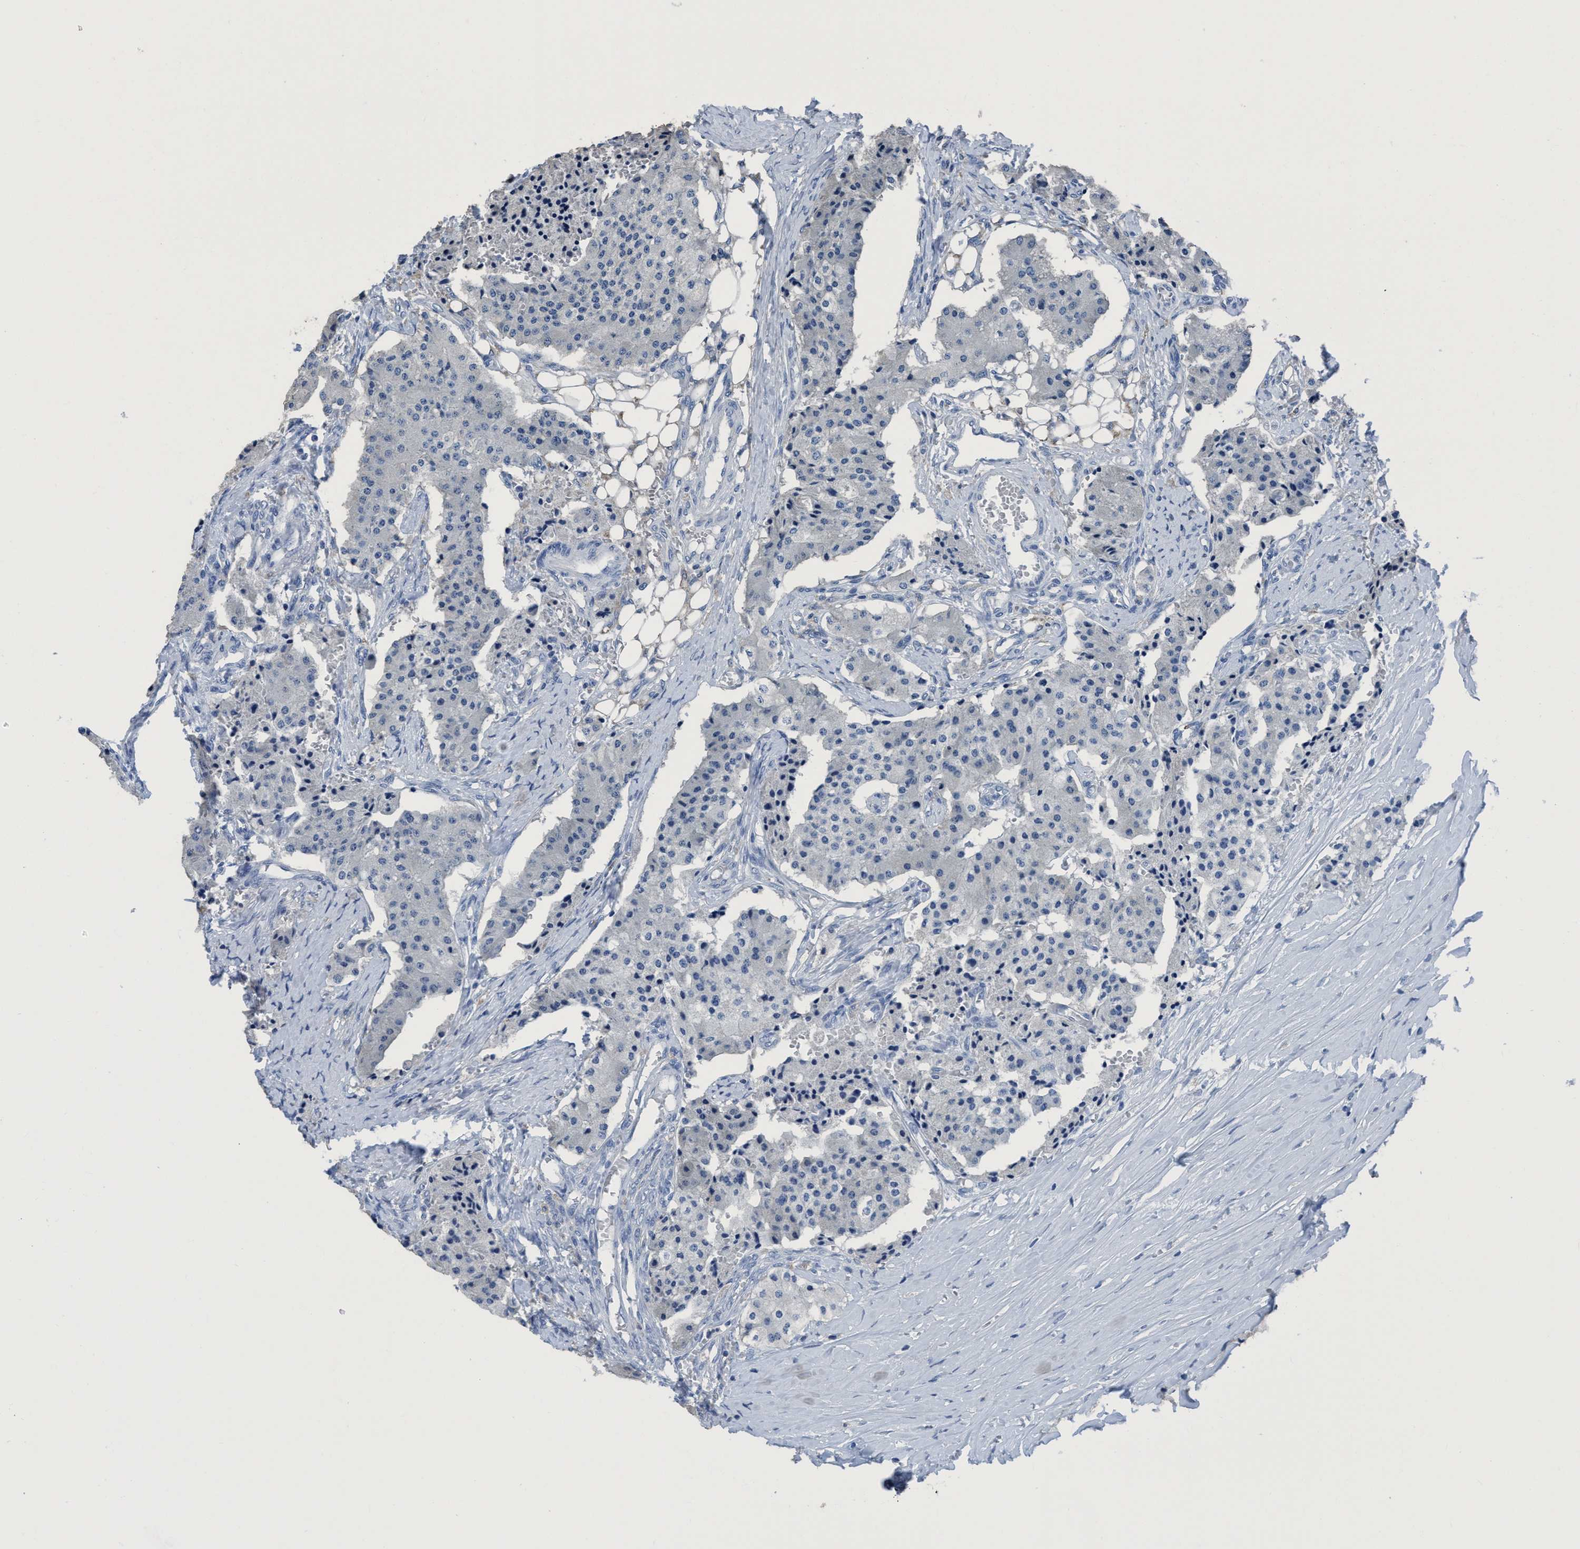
{"staining": {"intensity": "negative", "quantity": "none", "location": "none"}, "tissue": "carcinoid", "cell_type": "Tumor cells", "image_type": "cancer", "snomed": [{"axis": "morphology", "description": "Carcinoid, malignant, NOS"}, {"axis": "topography", "description": "Colon"}], "caption": "Histopathology image shows no protein staining in tumor cells of carcinoid (malignant) tissue.", "gene": "DNAI1", "patient": {"sex": "female", "age": 52}}